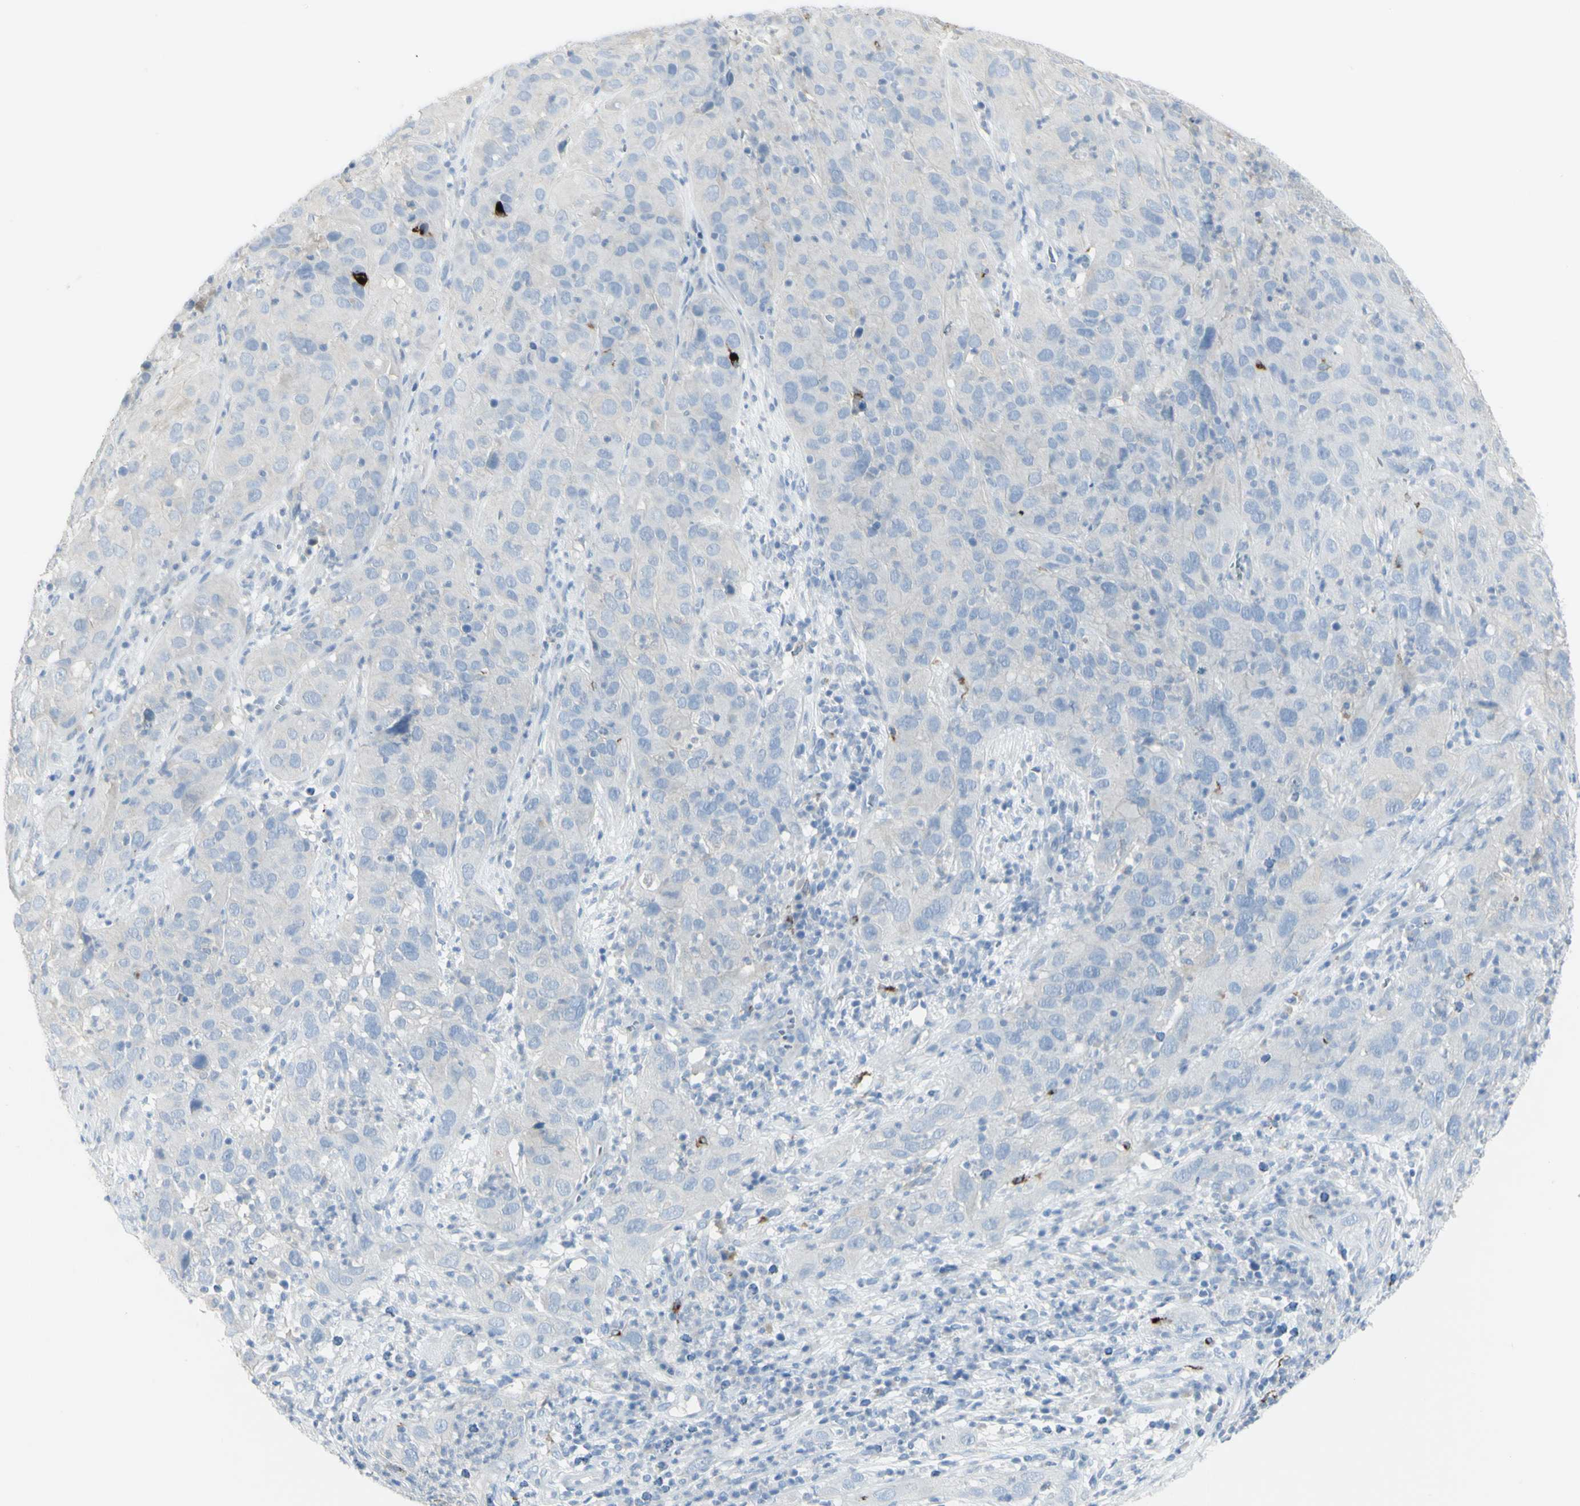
{"staining": {"intensity": "negative", "quantity": "none", "location": "none"}, "tissue": "cervical cancer", "cell_type": "Tumor cells", "image_type": "cancer", "snomed": [{"axis": "morphology", "description": "Squamous cell carcinoma, NOS"}, {"axis": "topography", "description": "Cervix"}], "caption": "Cervical cancer (squamous cell carcinoma) stained for a protein using immunohistochemistry (IHC) demonstrates no positivity tumor cells.", "gene": "CD207", "patient": {"sex": "female", "age": 32}}